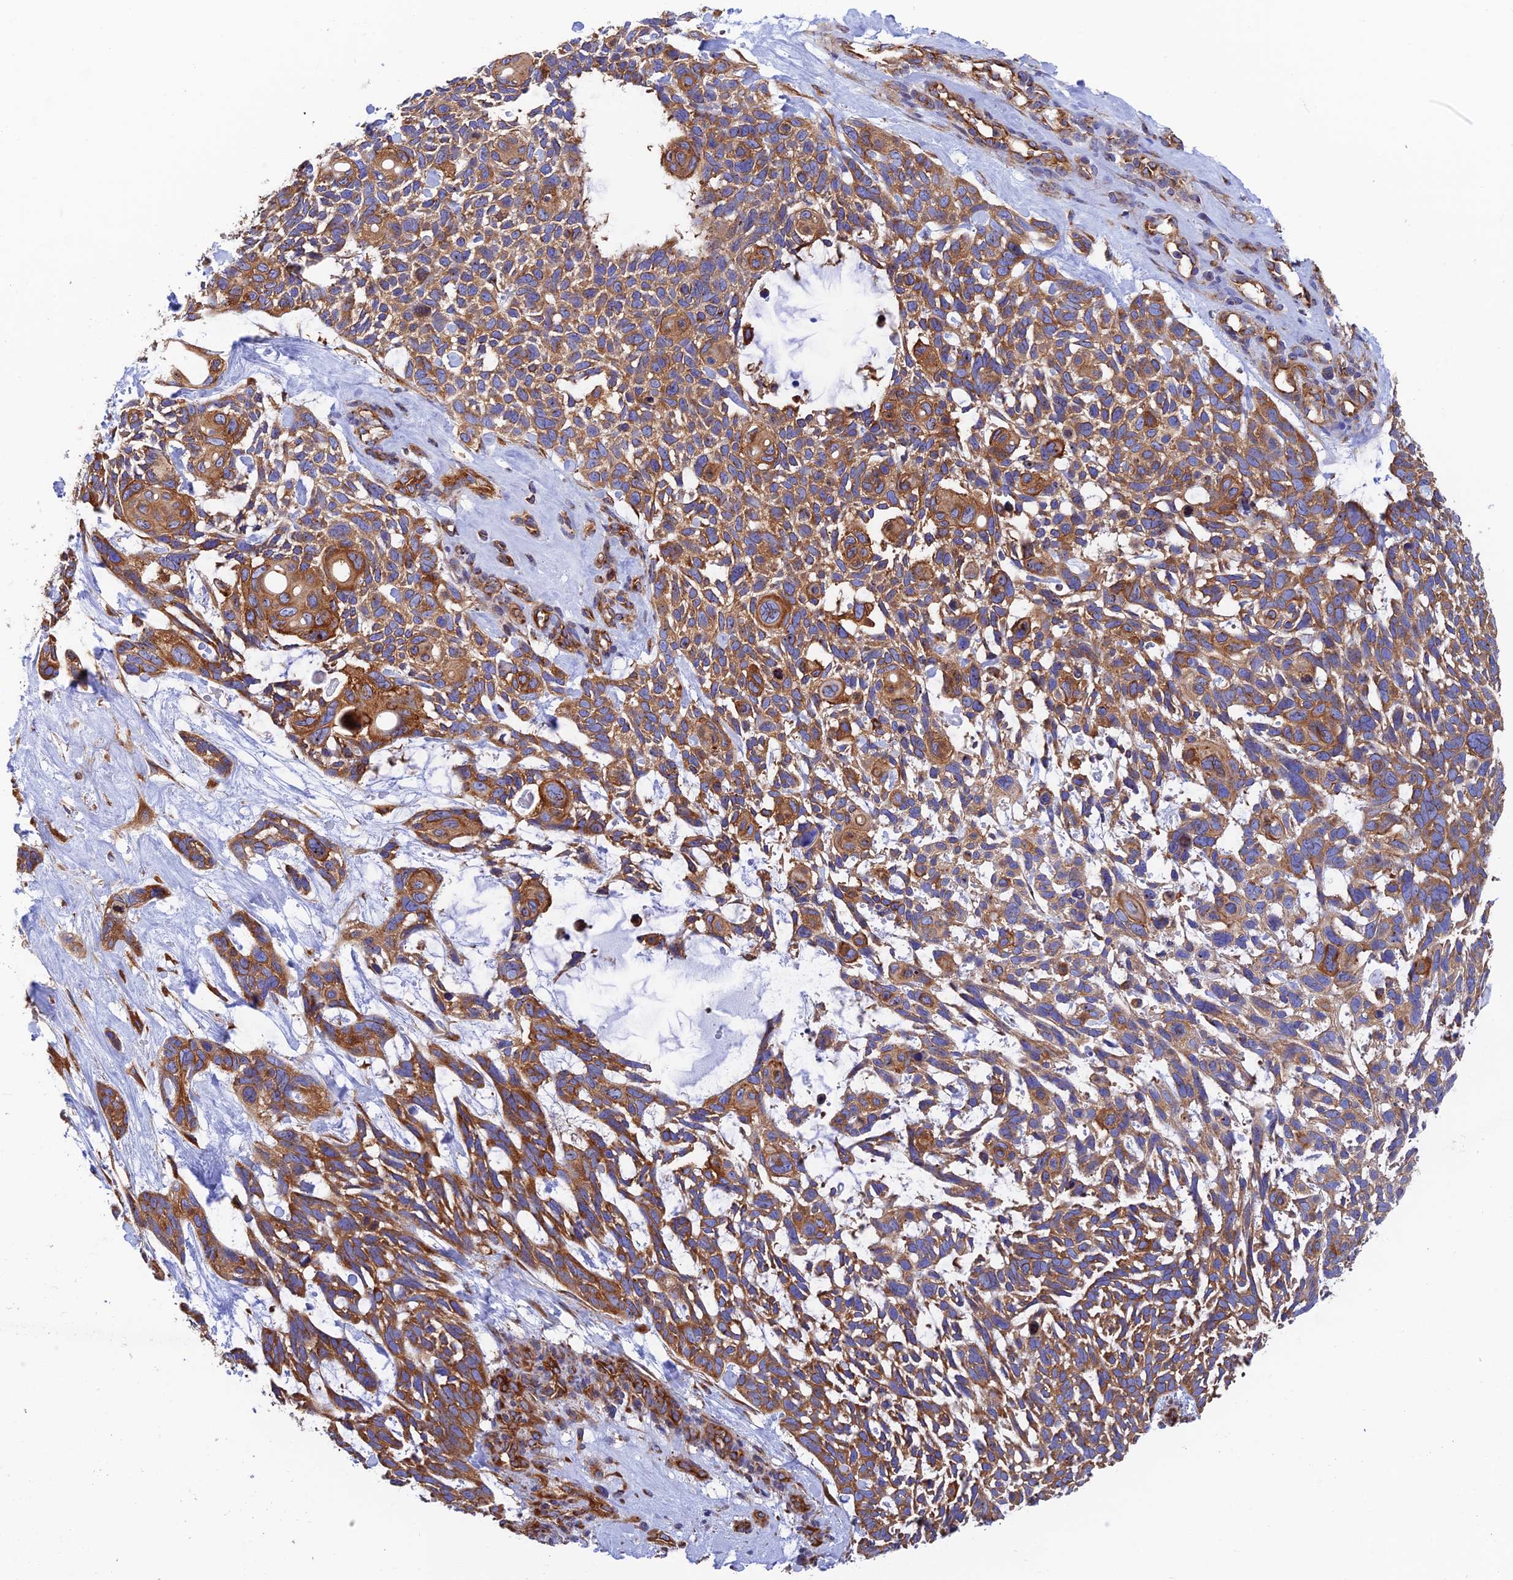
{"staining": {"intensity": "moderate", "quantity": ">75%", "location": "cytoplasmic/membranous"}, "tissue": "skin cancer", "cell_type": "Tumor cells", "image_type": "cancer", "snomed": [{"axis": "morphology", "description": "Basal cell carcinoma"}, {"axis": "topography", "description": "Skin"}], "caption": "Moderate cytoplasmic/membranous protein positivity is identified in approximately >75% of tumor cells in skin cancer (basal cell carcinoma).", "gene": "DCTN2", "patient": {"sex": "male", "age": 88}}